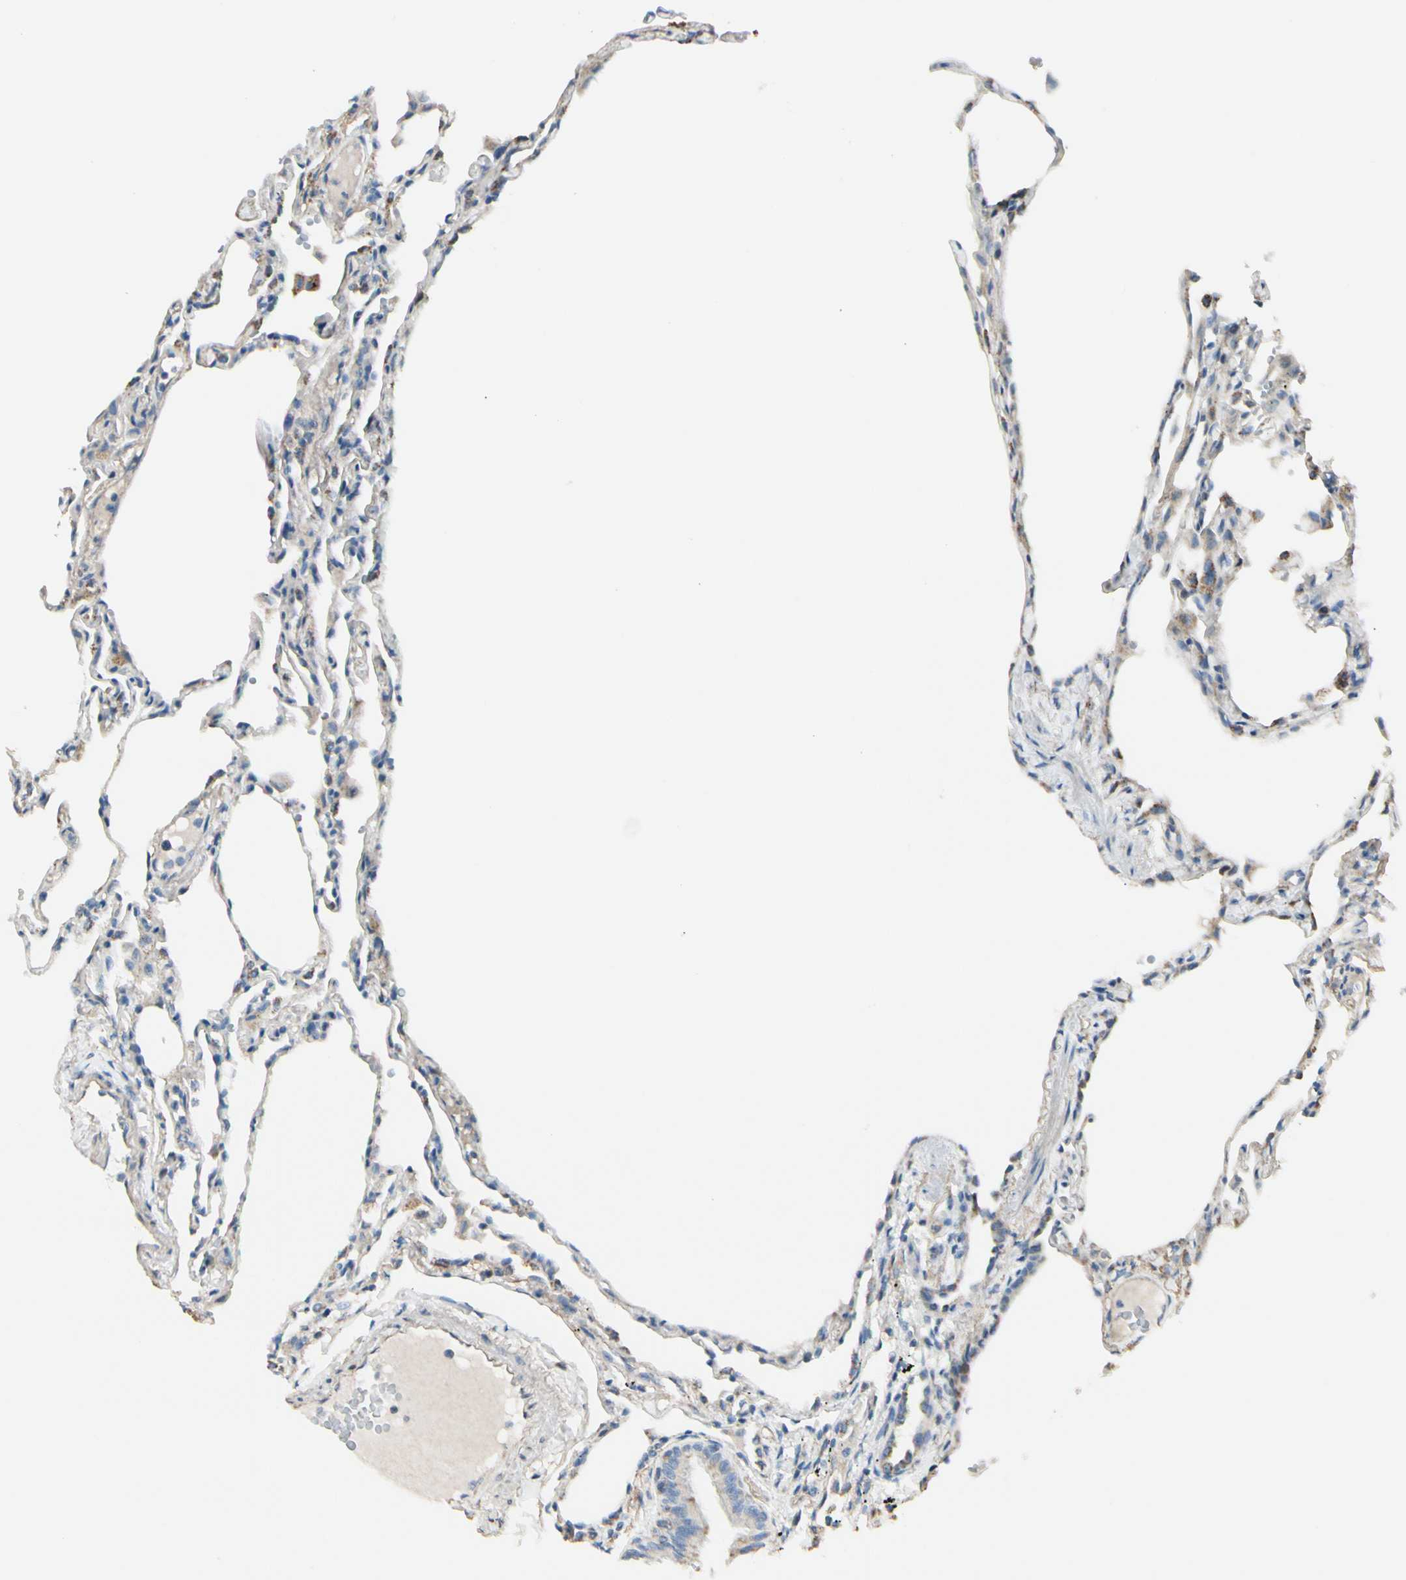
{"staining": {"intensity": "weak", "quantity": ">75%", "location": "cytoplasmic/membranous"}, "tissue": "lung", "cell_type": "Alveolar cells", "image_type": "normal", "snomed": [{"axis": "morphology", "description": "Normal tissue, NOS"}, {"axis": "topography", "description": "Lung"}], "caption": "A brown stain highlights weak cytoplasmic/membranous positivity of a protein in alveolar cells of normal lung. (IHC, brightfield microscopy, high magnification).", "gene": "EPHA3", "patient": {"sex": "female", "age": 49}}